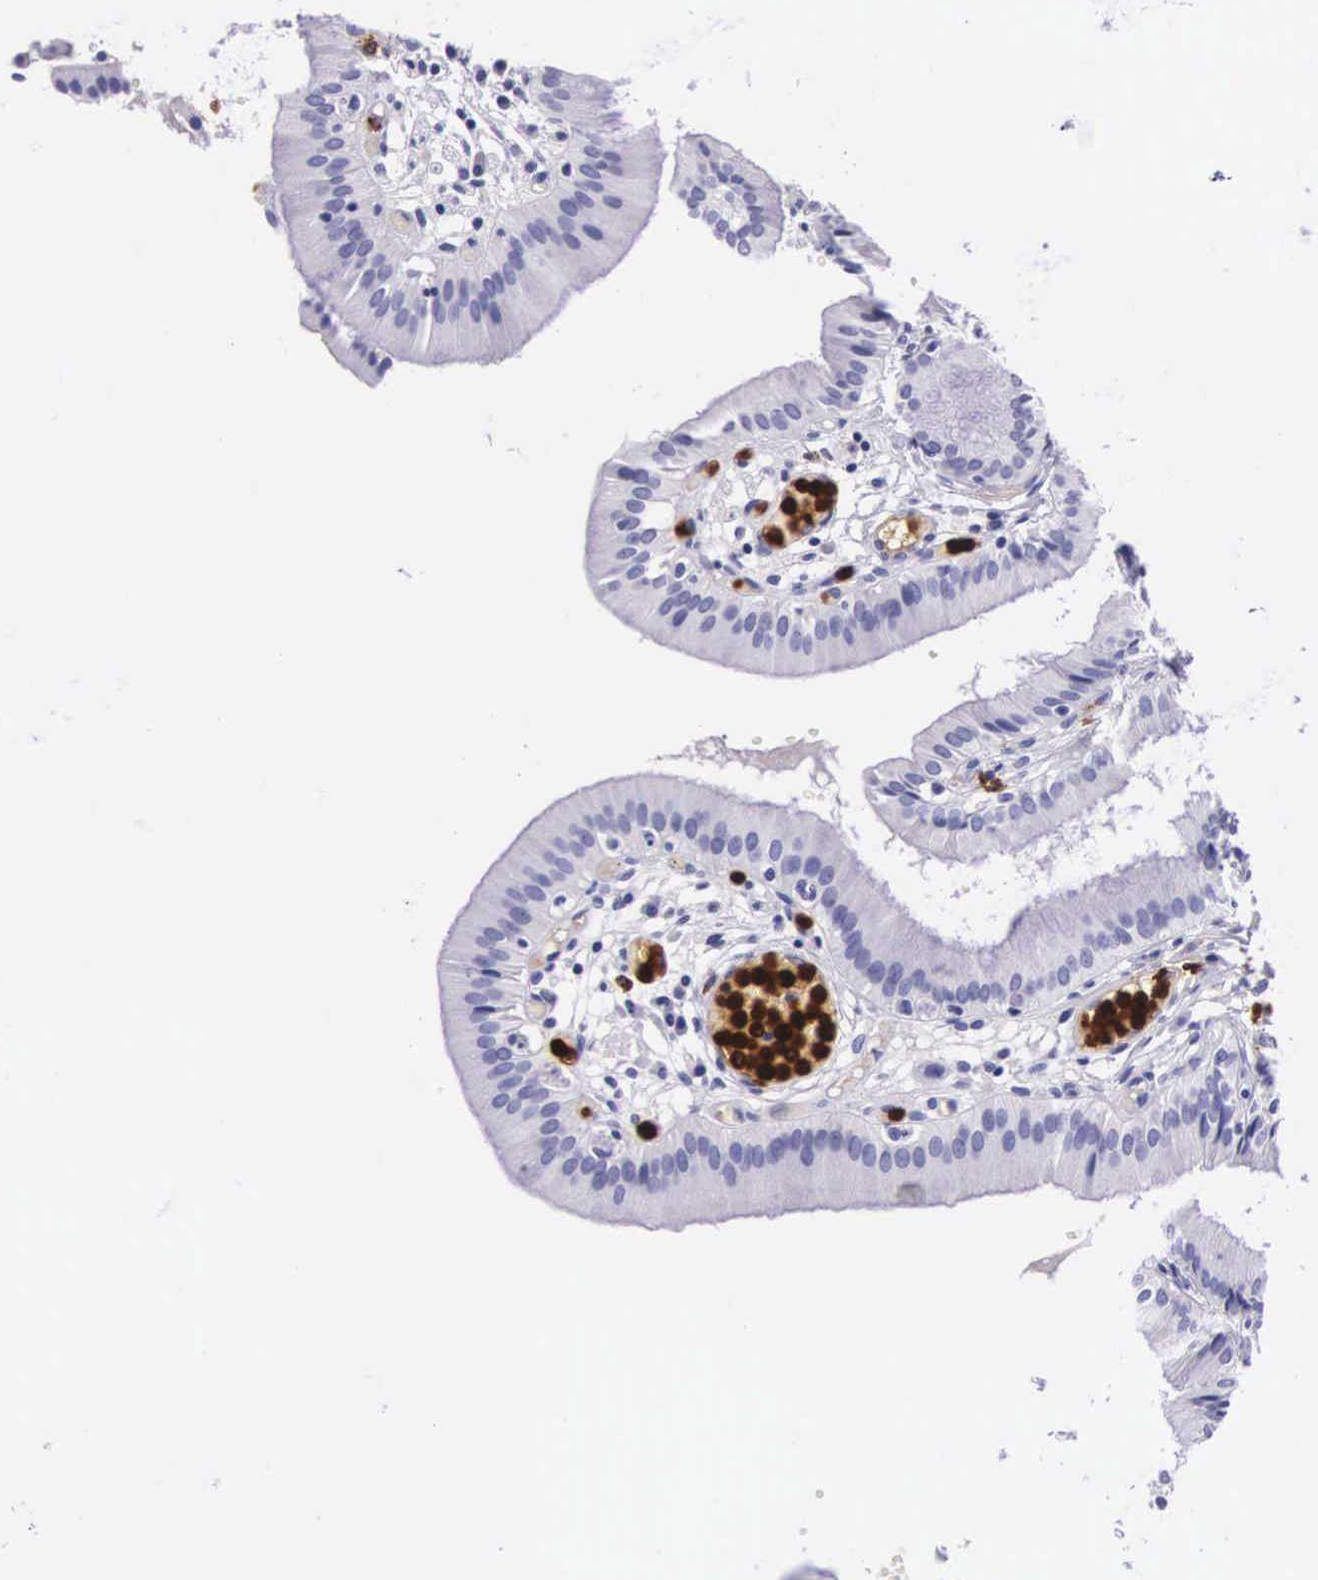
{"staining": {"intensity": "negative", "quantity": "none", "location": "none"}, "tissue": "gallbladder", "cell_type": "Glandular cells", "image_type": "normal", "snomed": [{"axis": "morphology", "description": "Normal tissue, NOS"}, {"axis": "topography", "description": "Gallbladder"}], "caption": "Image shows no significant protein expression in glandular cells of benign gallbladder. Nuclei are stained in blue.", "gene": "FCN1", "patient": {"sex": "male", "age": 28}}